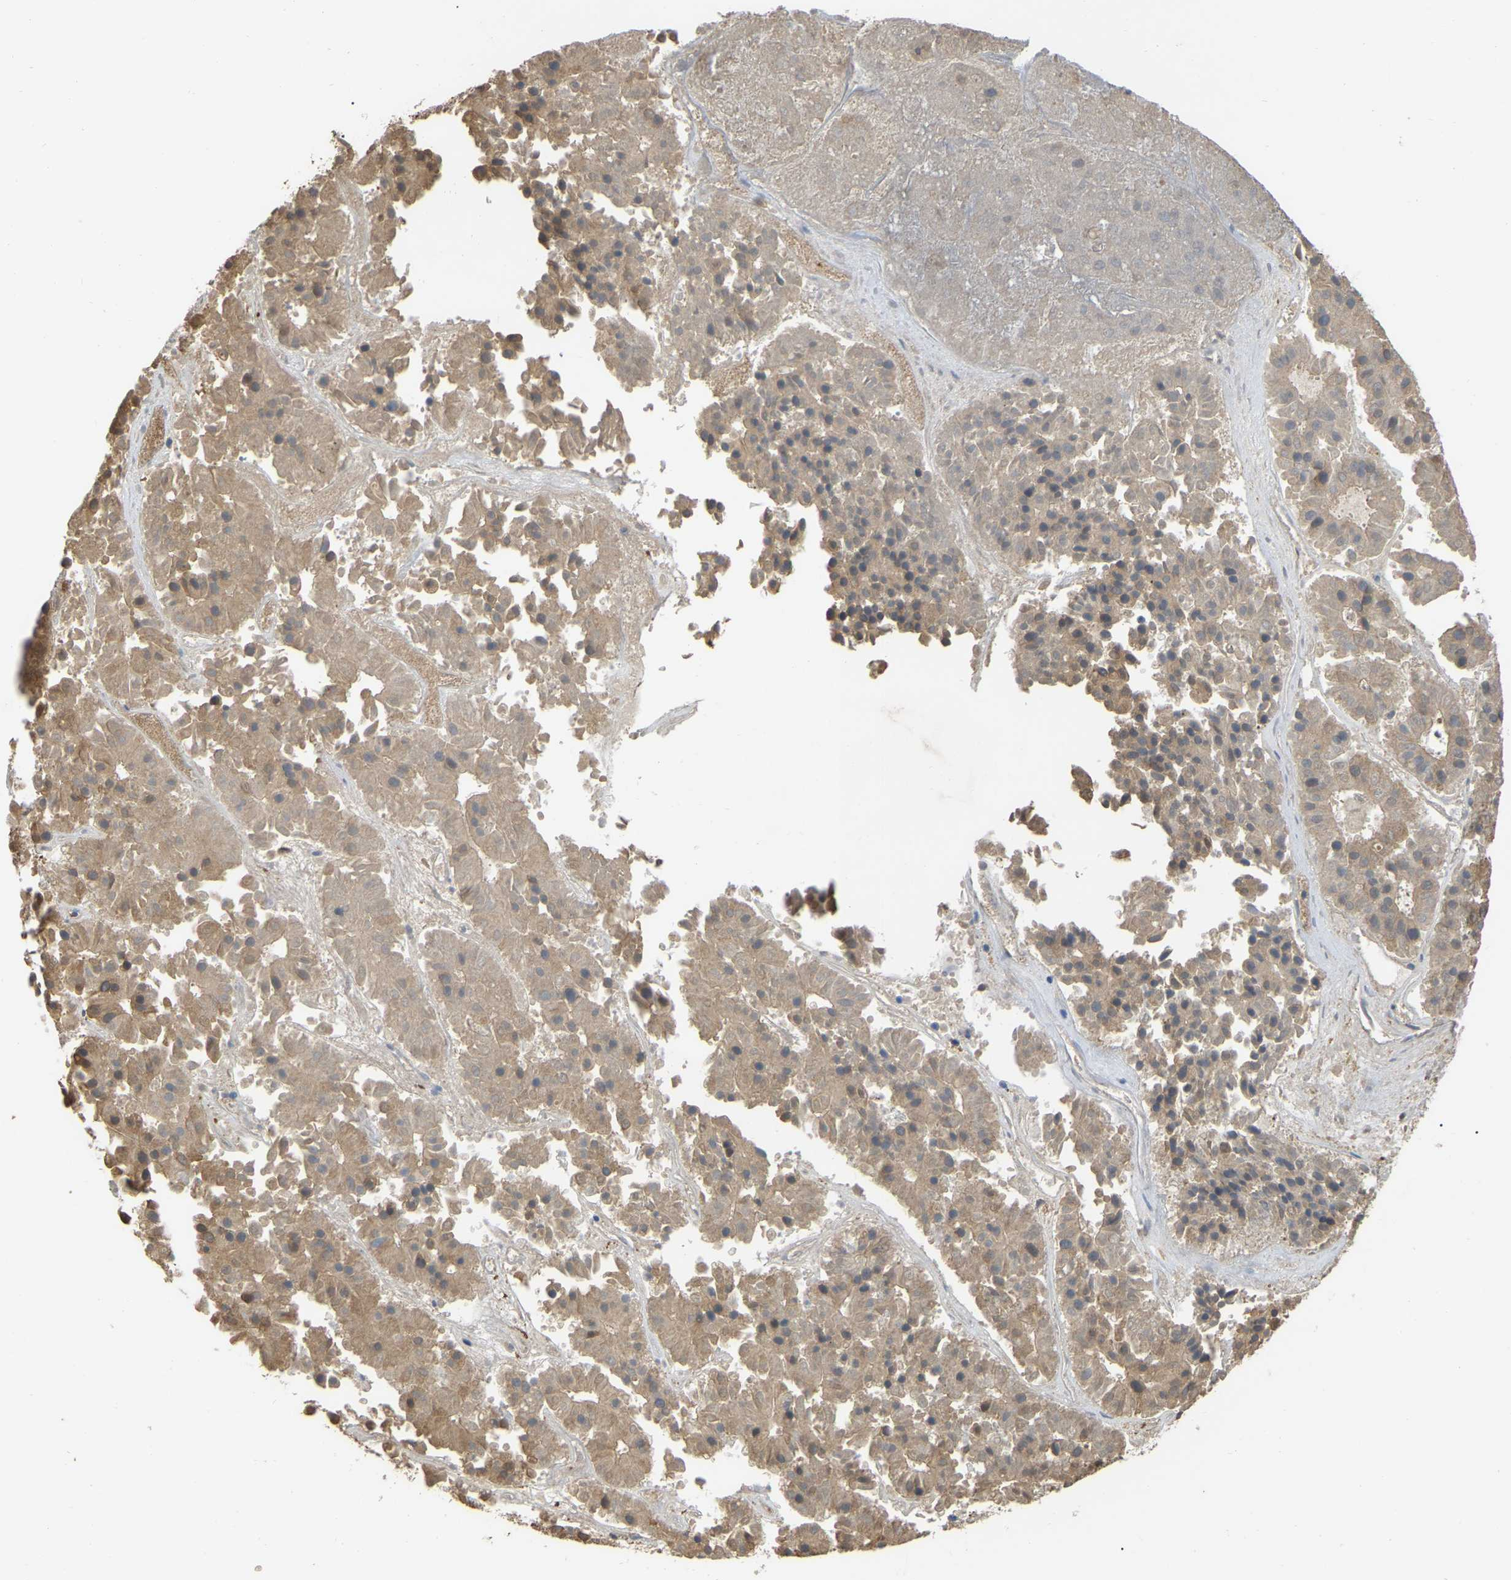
{"staining": {"intensity": "weak", "quantity": ">75%", "location": "cytoplasmic/membranous"}, "tissue": "pancreatic cancer", "cell_type": "Tumor cells", "image_type": "cancer", "snomed": [{"axis": "morphology", "description": "Adenocarcinoma, NOS"}, {"axis": "topography", "description": "Pancreas"}], "caption": "Adenocarcinoma (pancreatic) stained for a protein (brown) displays weak cytoplasmic/membranous positive staining in approximately >75% of tumor cells.", "gene": "FAM219A", "patient": {"sex": "male", "age": 50}}